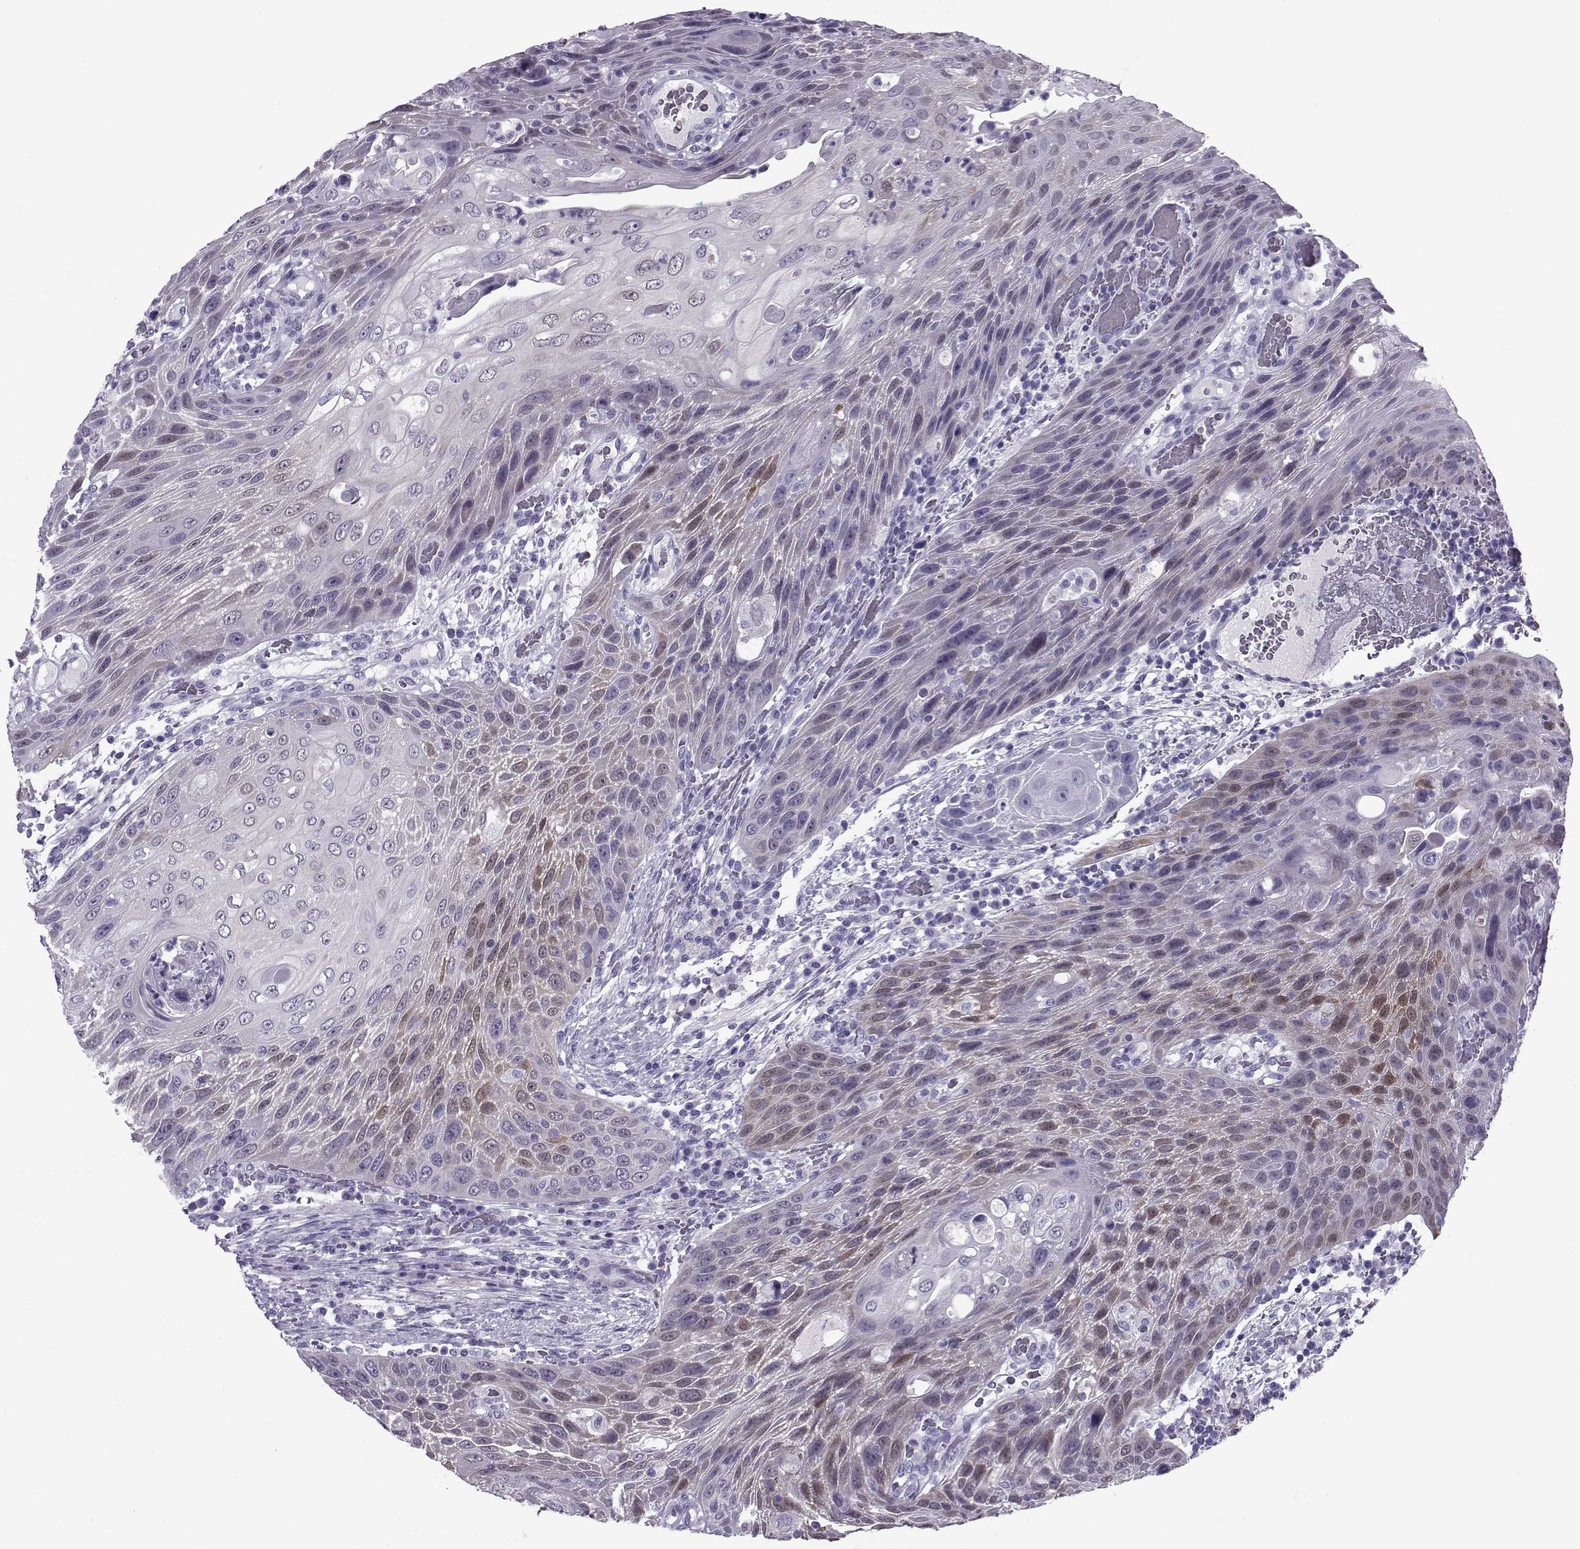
{"staining": {"intensity": "moderate", "quantity": "<25%", "location": "cytoplasmic/membranous"}, "tissue": "head and neck cancer", "cell_type": "Tumor cells", "image_type": "cancer", "snomed": [{"axis": "morphology", "description": "Squamous cell carcinoma, NOS"}, {"axis": "topography", "description": "Head-Neck"}], "caption": "Protein staining reveals moderate cytoplasmic/membranous positivity in approximately <25% of tumor cells in head and neck squamous cell carcinoma.", "gene": "OIP5", "patient": {"sex": "male", "age": 69}}